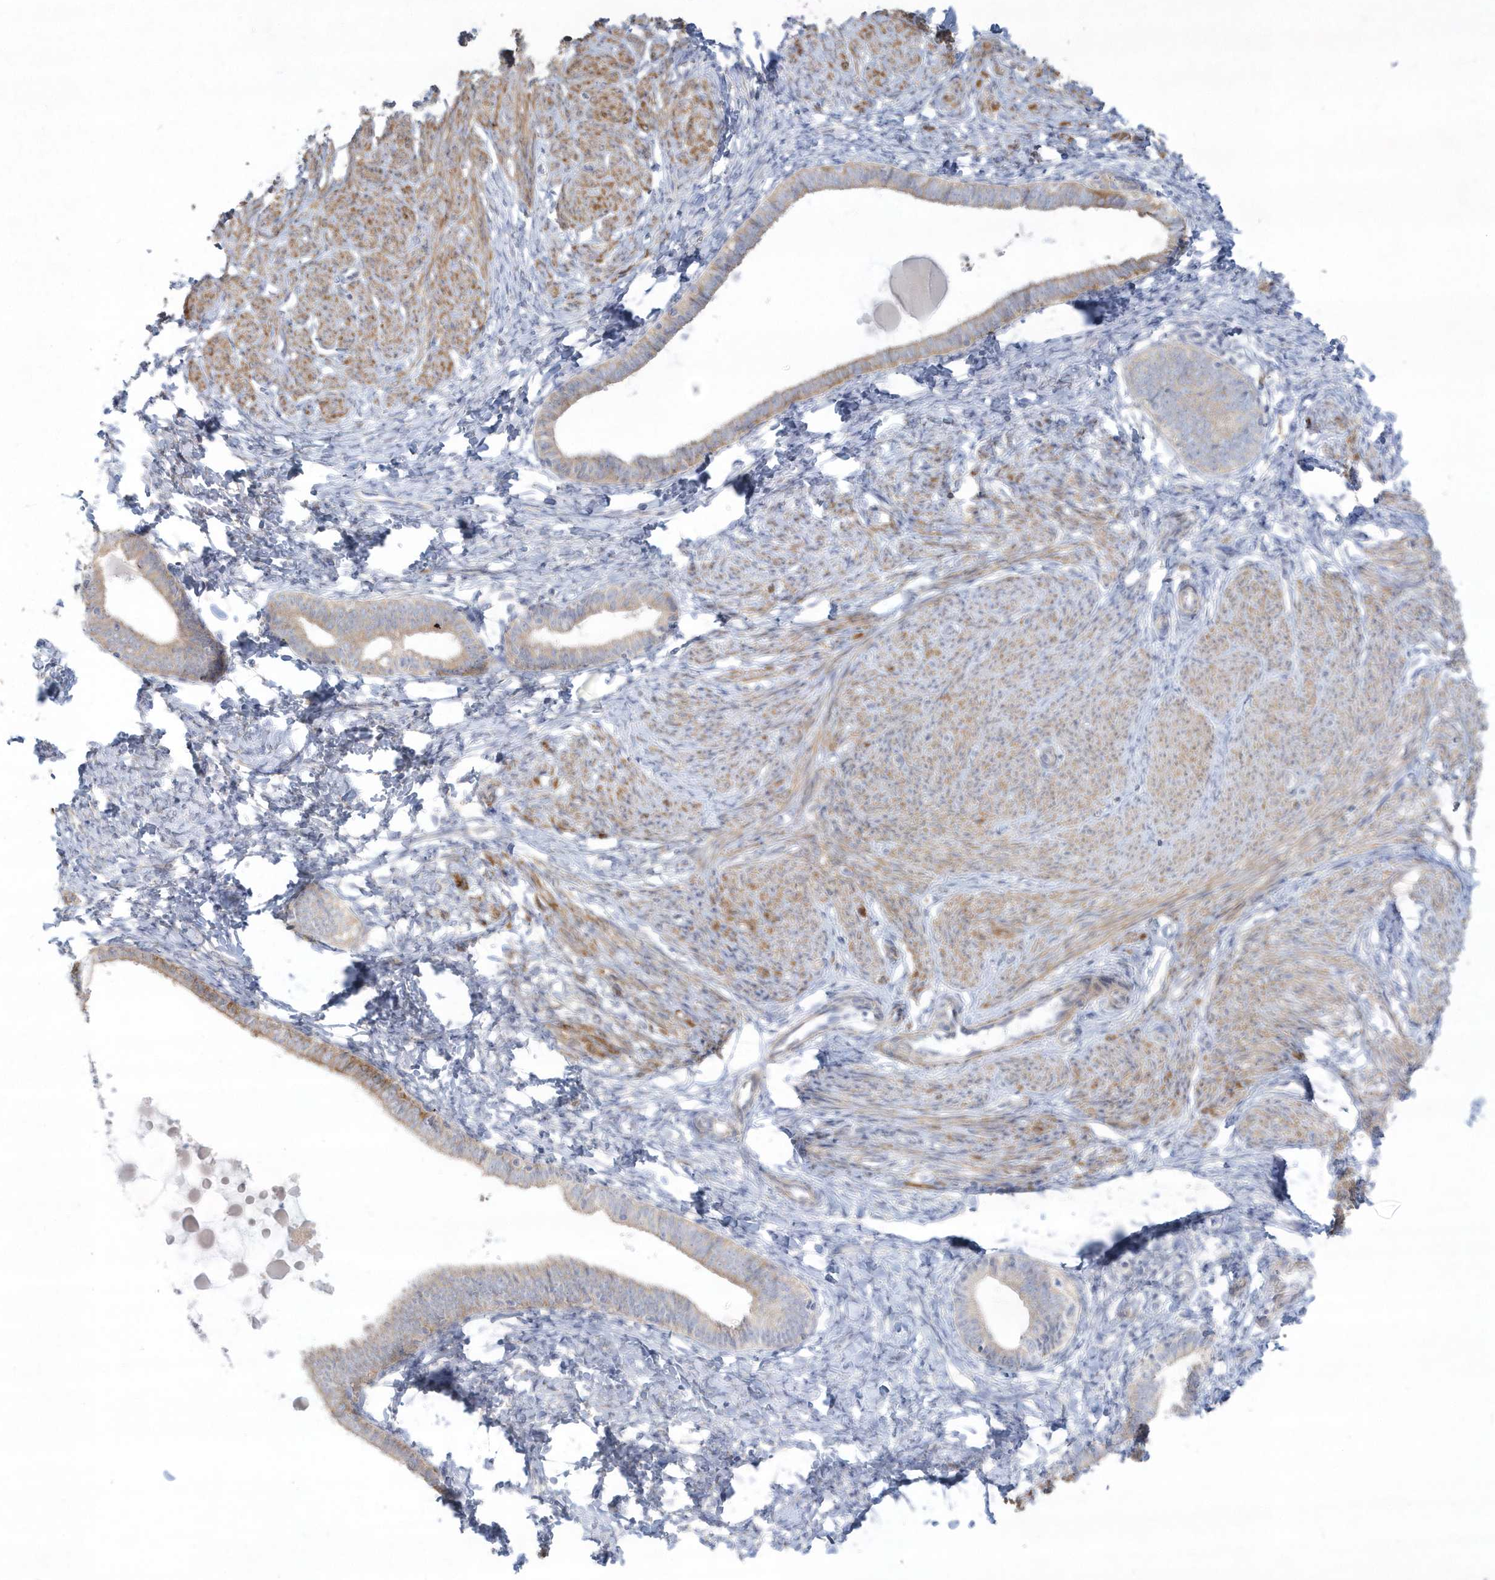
{"staining": {"intensity": "negative", "quantity": "none", "location": "none"}, "tissue": "endometrium", "cell_type": "Cells in endometrial stroma", "image_type": "normal", "snomed": [{"axis": "morphology", "description": "Normal tissue, NOS"}, {"axis": "topography", "description": "Endometrium"}], "caption": "This image is of normal endometrium stained with immunohistochemistry (IHC) to label a protein in brown with the nuclei are counter-stained blue. There is no positivity in cells in endometrial stroma.", "gene": "LARS1", "patient": {"sex": "female", "age": 72}}